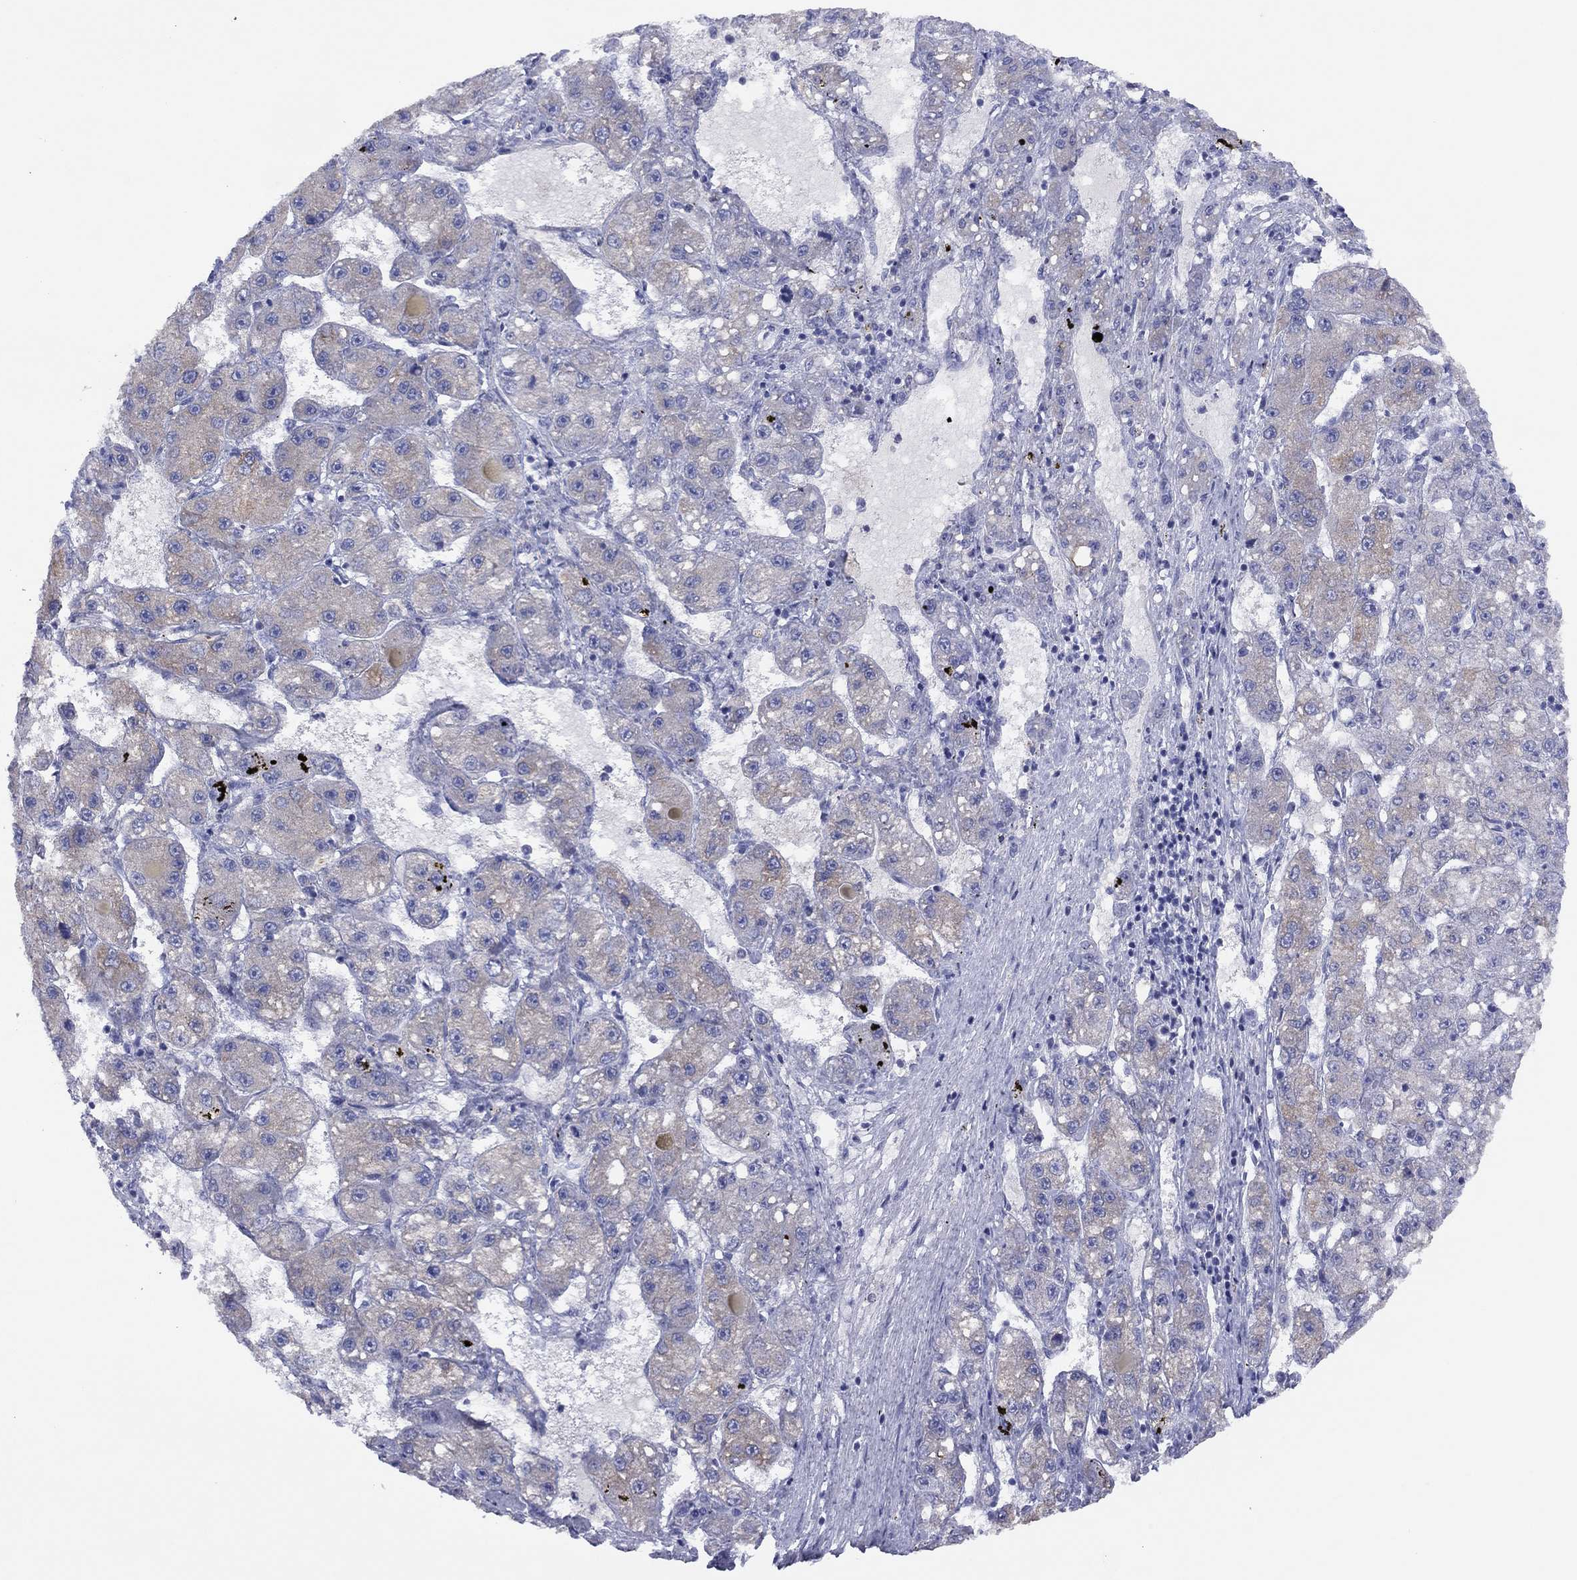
{"staining": {"intensity": "weak", "quantity": "25%-75%", "location": "cytoplasmic/membranous"}, "tissue": "liver cancer", "cell_type": "Tumor cells", "image_type": "cancer", "snomed": [{"axis": "morphology", "description": "Carcinoma, Hepatocellular, NOS"}, {"axis": "topography", "description": "Liver"}], "caption": "Brown immunohistochemical staining in human liver cancer (hepatocellular carcinoma) shows weak cytoplasmic/membranous staining in about 25%-75% of tumor cells.", "gene": "CYP2B6", "patient": {"sex": "female", "age": 65}}